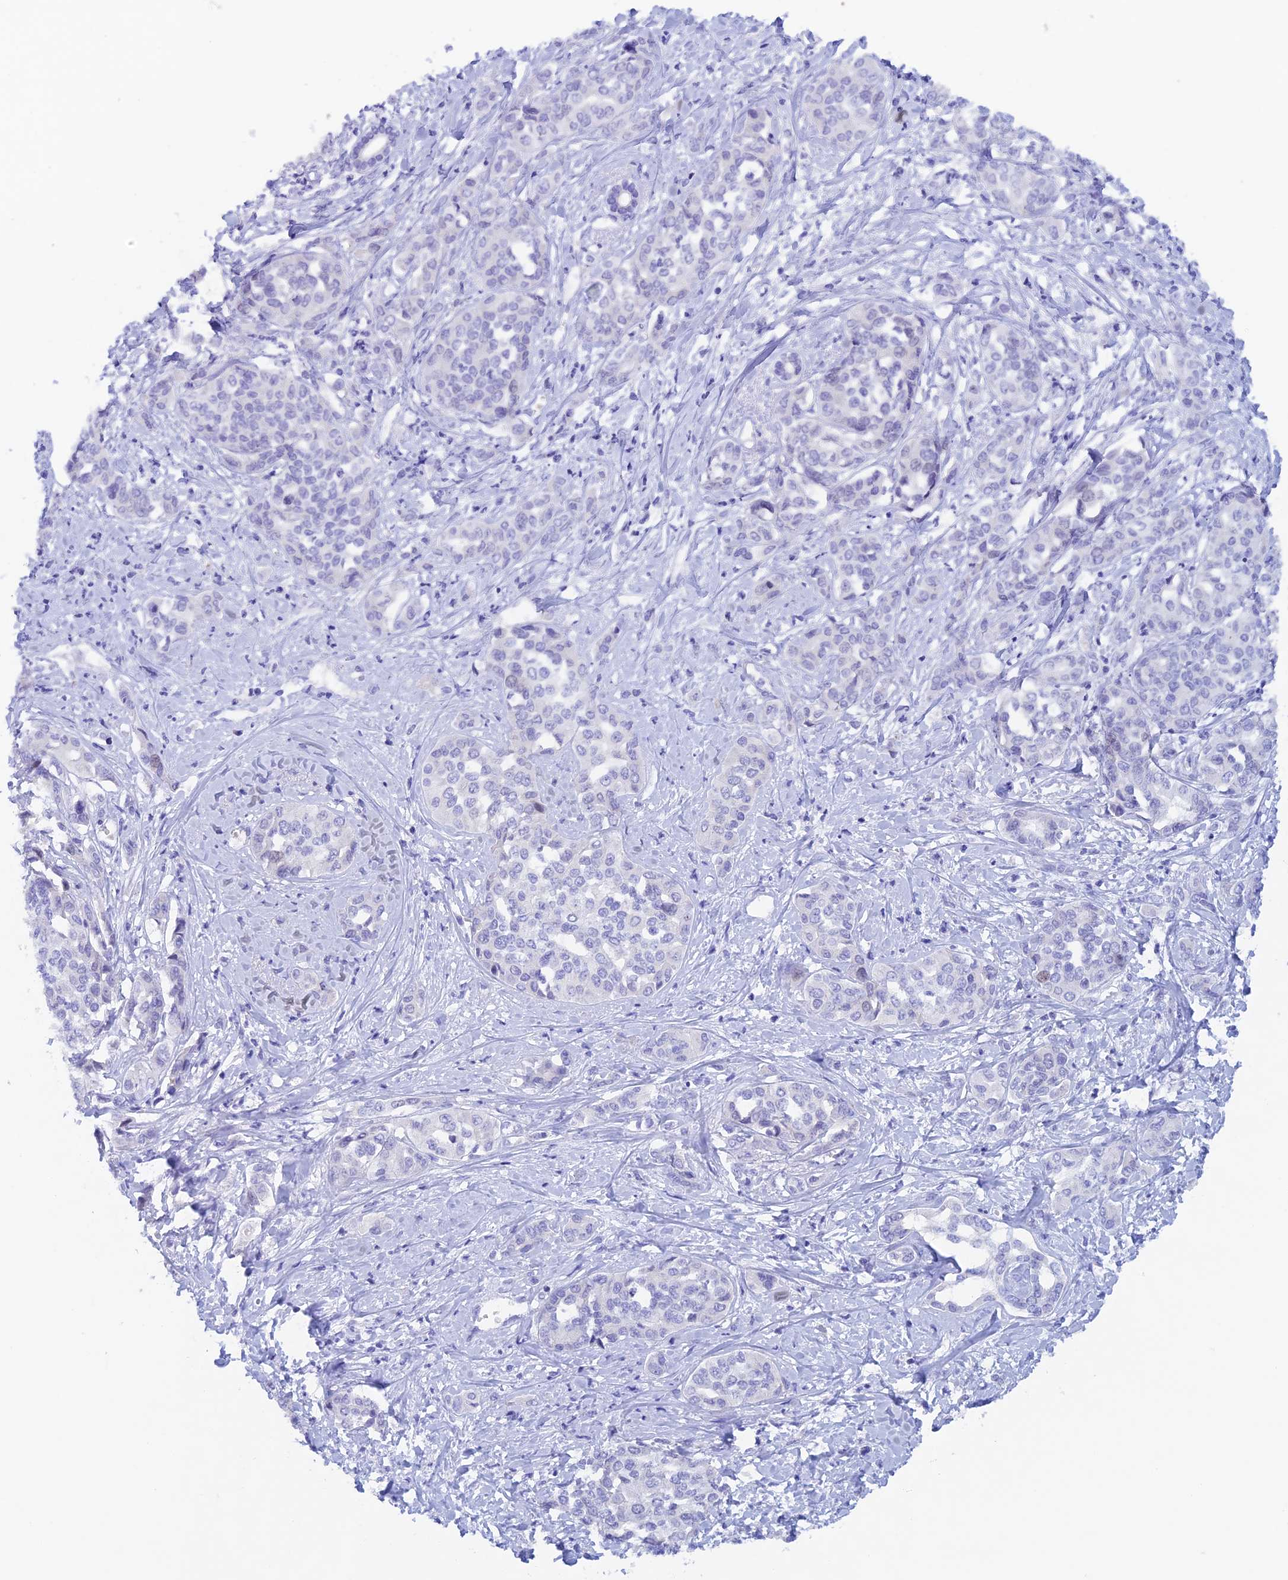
{"staining": {"intensity": "negative", "quantity": "none", "location": "none"}, "tissue": "liver cancer", "cell_type": "Tumor cells", "image_type": "cancer", "snomed": [{"axis": "morphology", "description": "Cholangiocarcinoma"}, {"axis": "topography", "description": "Liver"}], "caption": "Immunohistochemistry (IHC) of liver cancer (cholangiocarcinoma) exhibits no staining in tumor cells.", "gene": "PSMC3IP", "patient": {"sex": "female", "age": 77}}